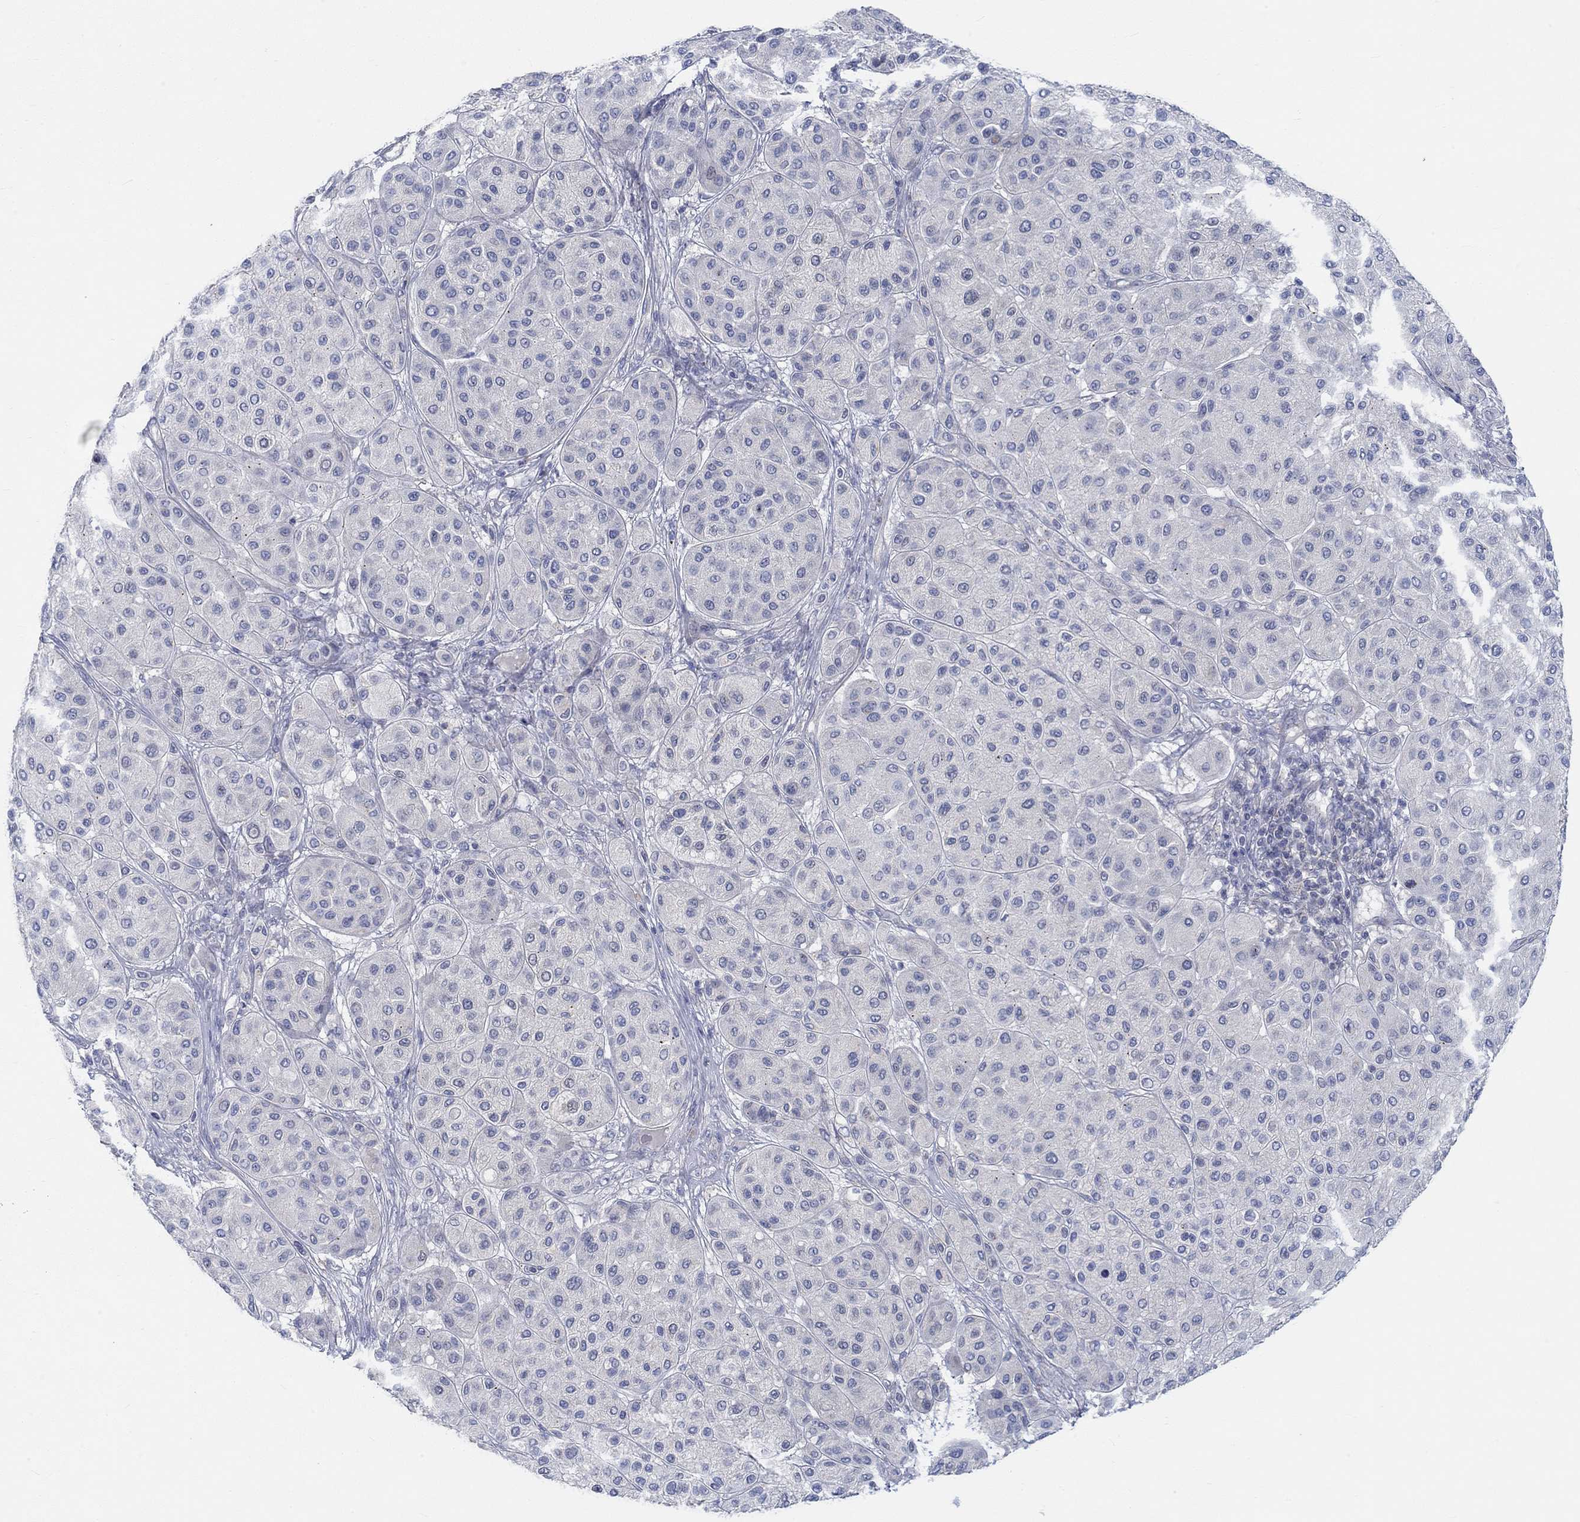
{"staining": {"intensity": "negative", "quantity": "none", "location": "none"}, "tissue": "melanoma", "cell_type": "Tumor cells", "image_type": "cancer", "snomed": [{"axis": "morphology", "description": "Malignant melanoma, Metastatic site"}, {"axis": "topography", "description": "Smooth muscle"}], "caption": "Protein analysis of malignant melanoma (metastatic site) displays no significant expression in tumor cells.", "gene": "NAV3", "patient": {"sex": "male", "age": 41}}